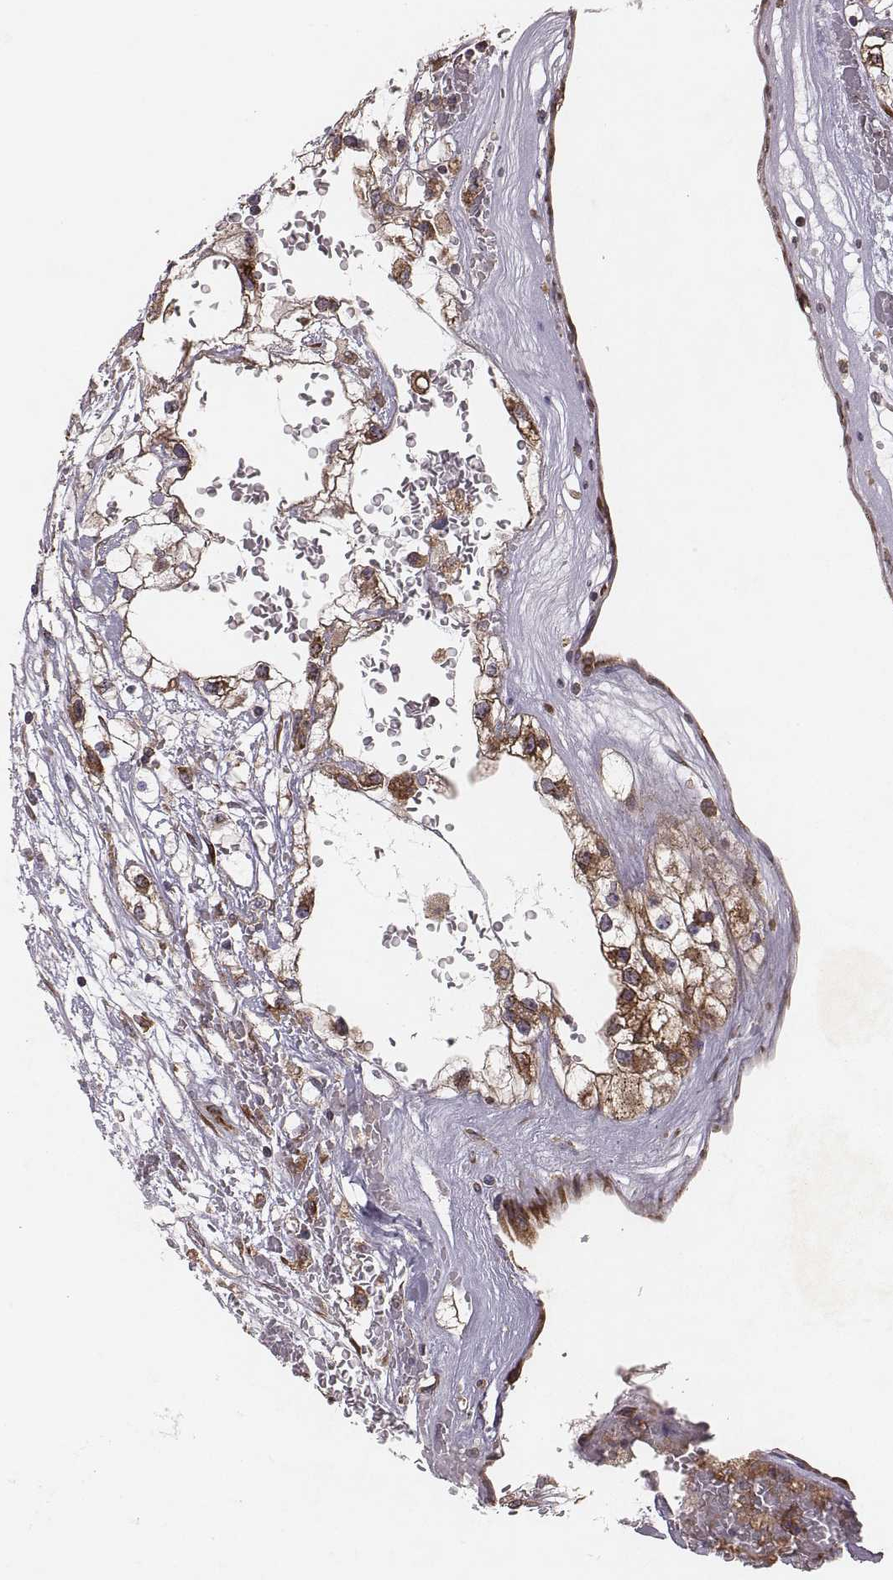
{"staining": {"intensity": "moderate", "quantity": ">75%", "location": "cytoplasmic/membranous"}, "tissue": "renal cancer", "cell_type": "Tumor cells", "image_type": "cancer", "snomed": [{"axis": "morphology", "description": "Adenocarcinoma, NOS"}, {"axis": "topography", "description": "Kidney"}], "caption": "Approximately >75% of tumor cells in renal cancer (adenocarcinoma) exhibit moderate cytoplasmic/membranous protein expression as visualized by brown immunohistochemical staining.", "gene": "TXLNA", "patient": {"sex": "male", "age": 59}}